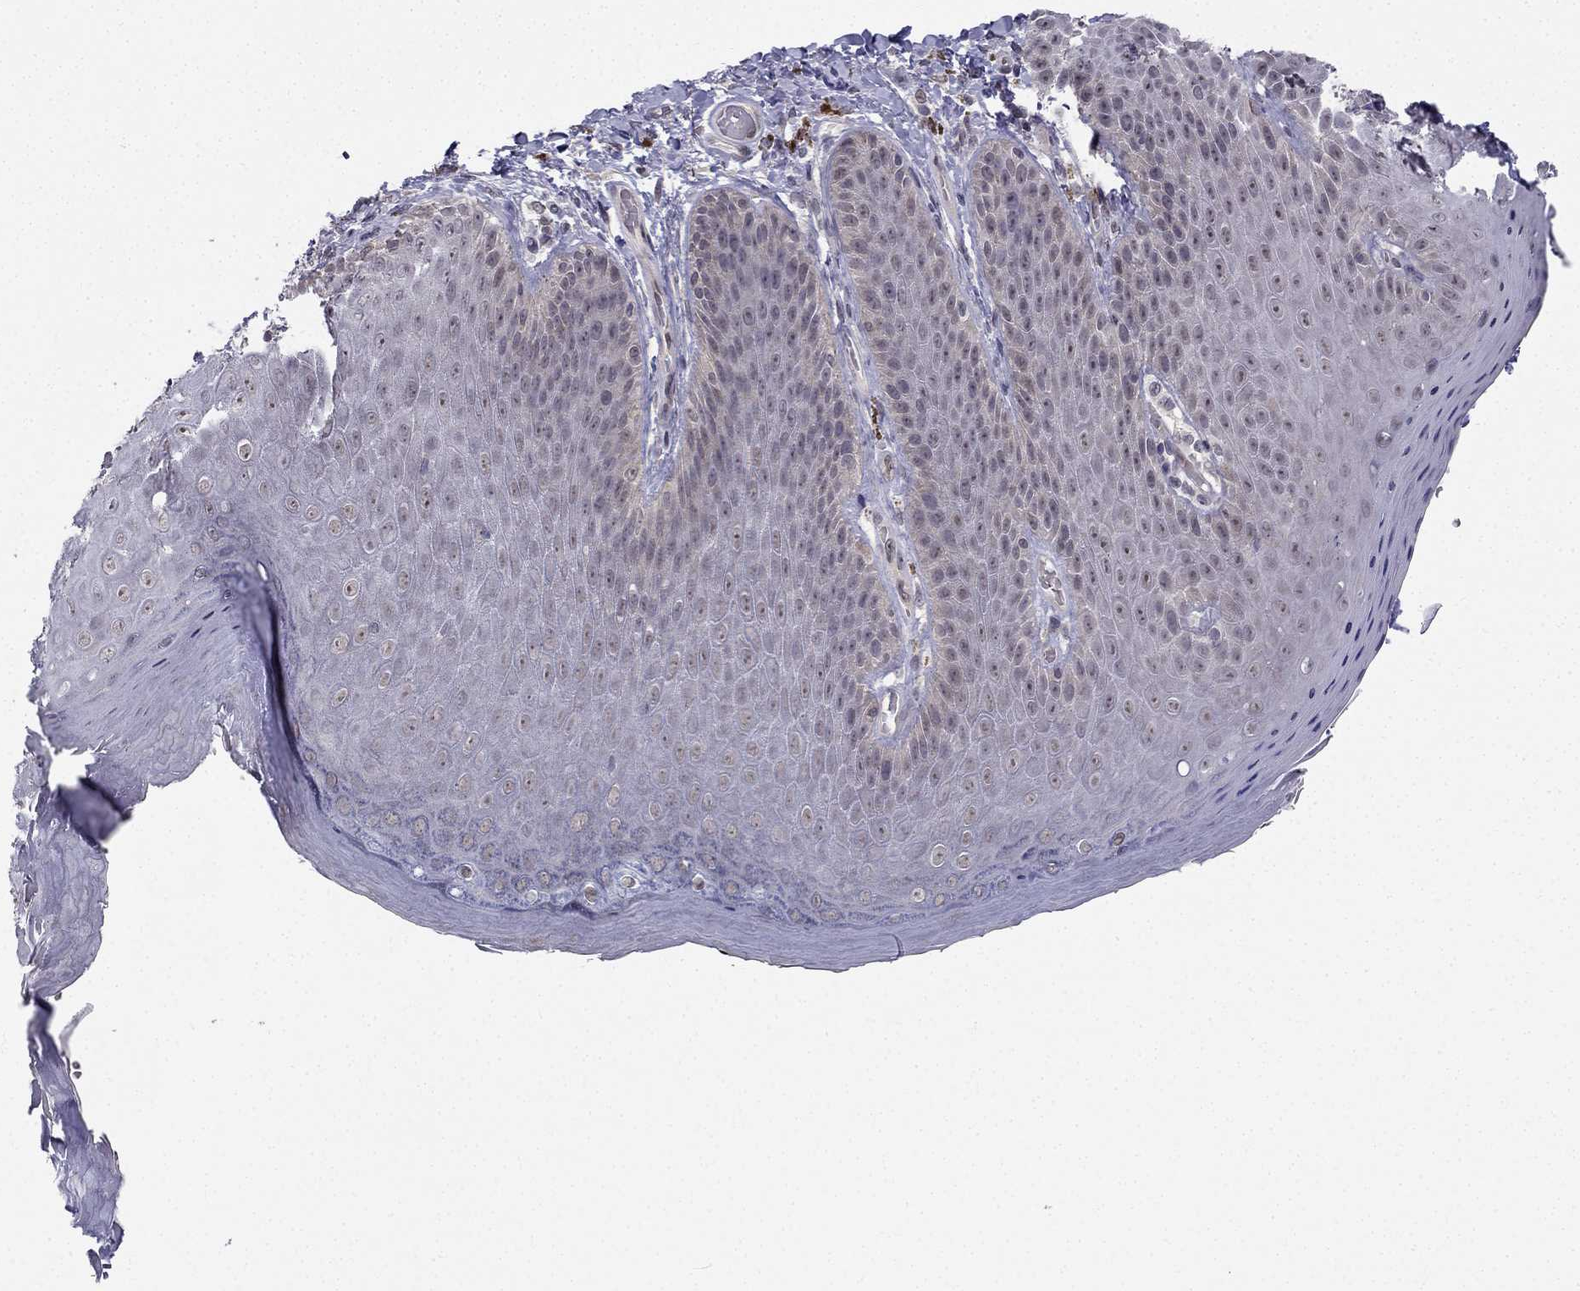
{"staining": {"intensity": "negative", "quantity": "none", "location": "none"}, "tissue": "skin", "cell_type": "Epidermal cells", "image_type": "normal", "snomed": [{"axis": "morphology", "description": "Normal tissue, NOS"}, {"axis": "topography", "description": "Anal"}], "caption": "Micrograph shows no significant protein staining in epidermal cells of normal skin.", "gene": "CHST8", "patient": {"sex": "male", "age": 53}}